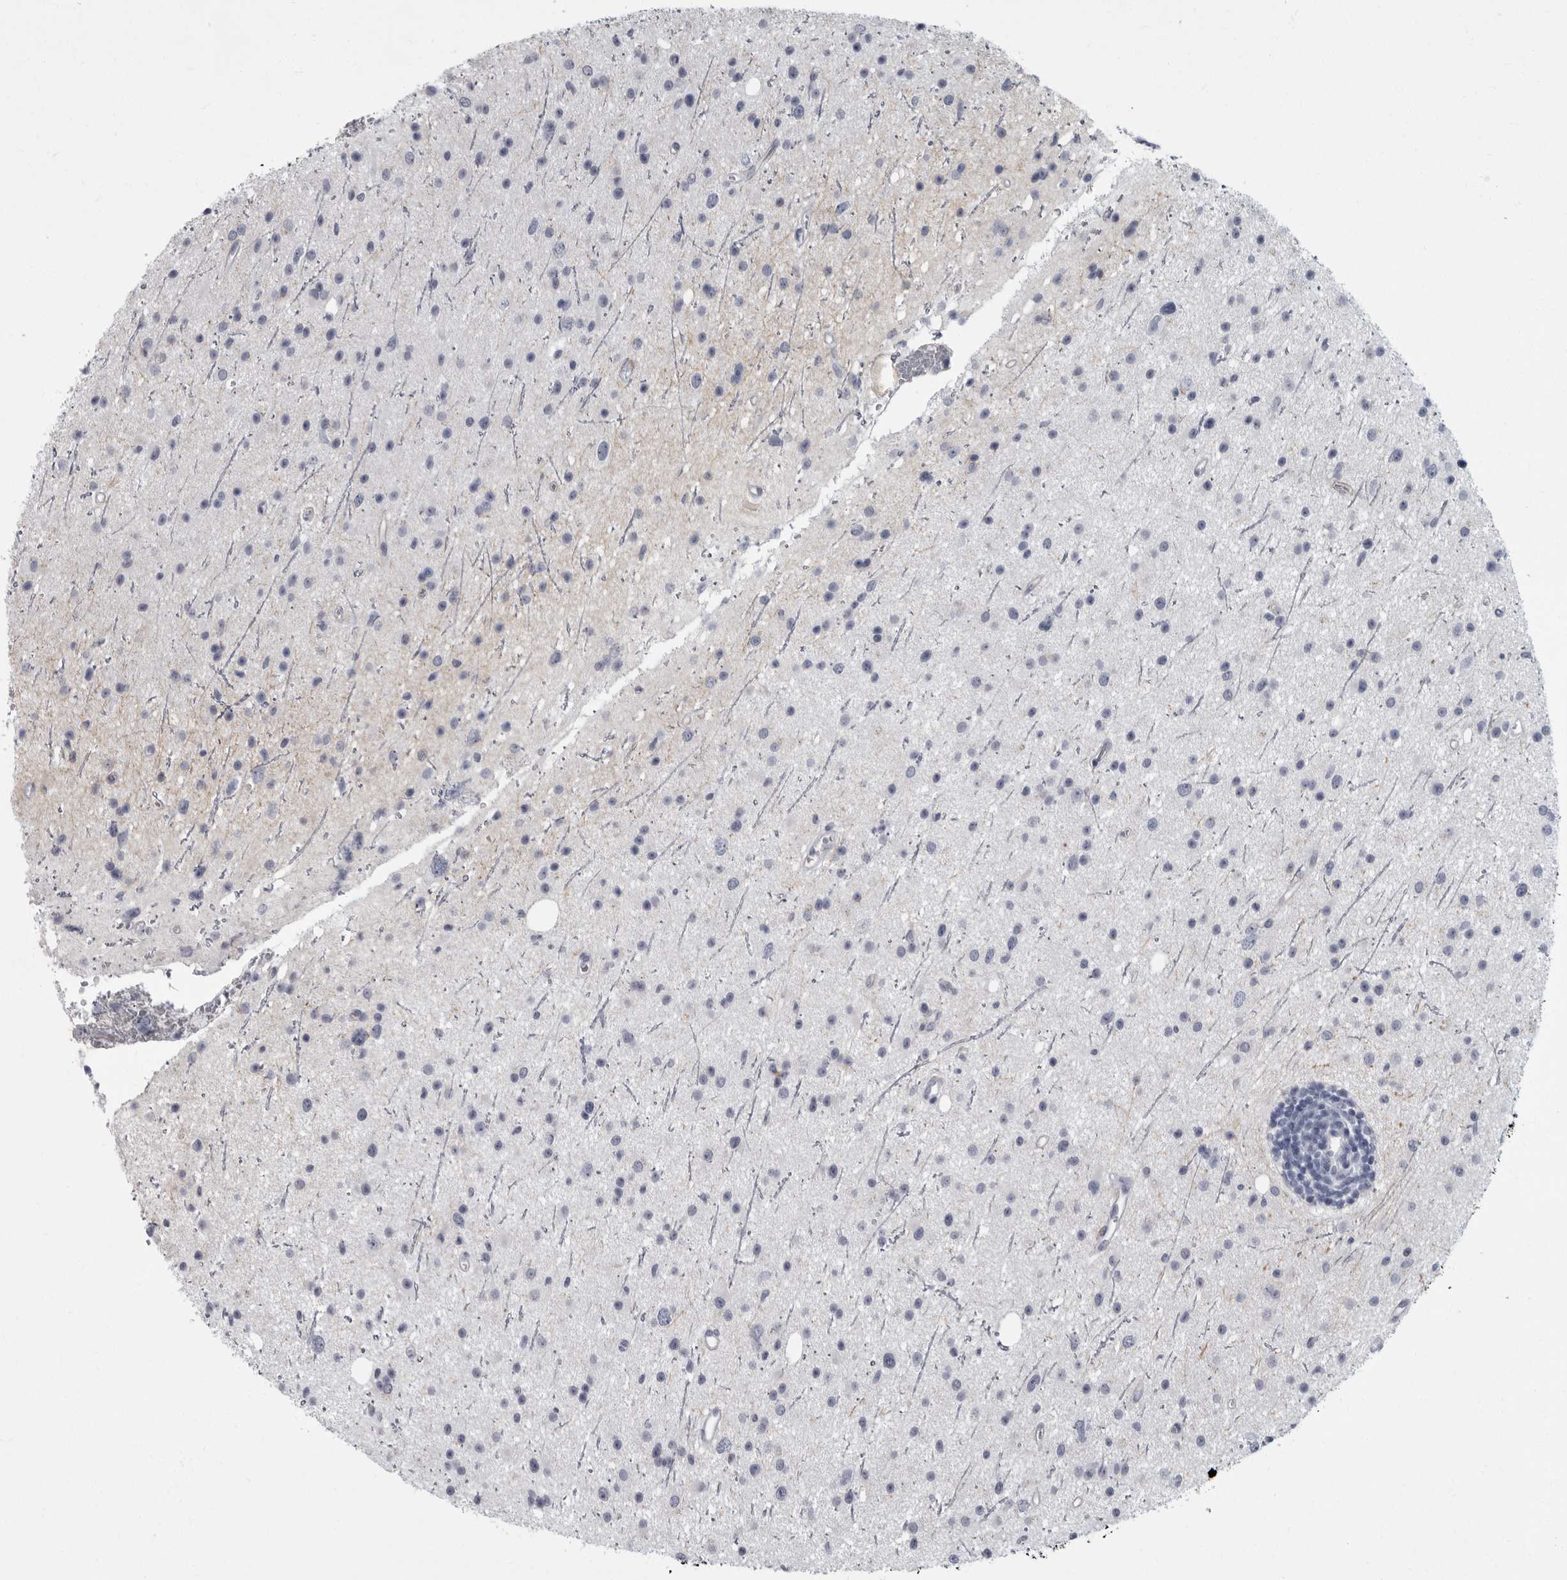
{"staining": {"intensity": "negative", "quantity": "none", "location": "none"}, "tissue": "glioma", "cell_type": "Tumor cells", "image_type": "cancer", "snomed": [{"axis": "morphology", "description": "Glioma, malignant, Low grade"}, {"axis": "topography", "description": "Cerebral cortex"}], "caption": "A high-resolution image shows IHC staining of malignant low-grade glioma, which shows no significant expression in tumor cells. (Stains: DAB immunohistochemistry with hematoxylin counter stain, Microscopy: brightfield microscopy at high magnification).", "gene": "SLC25A39", "patient": {"sex": "female", "age": 39}}